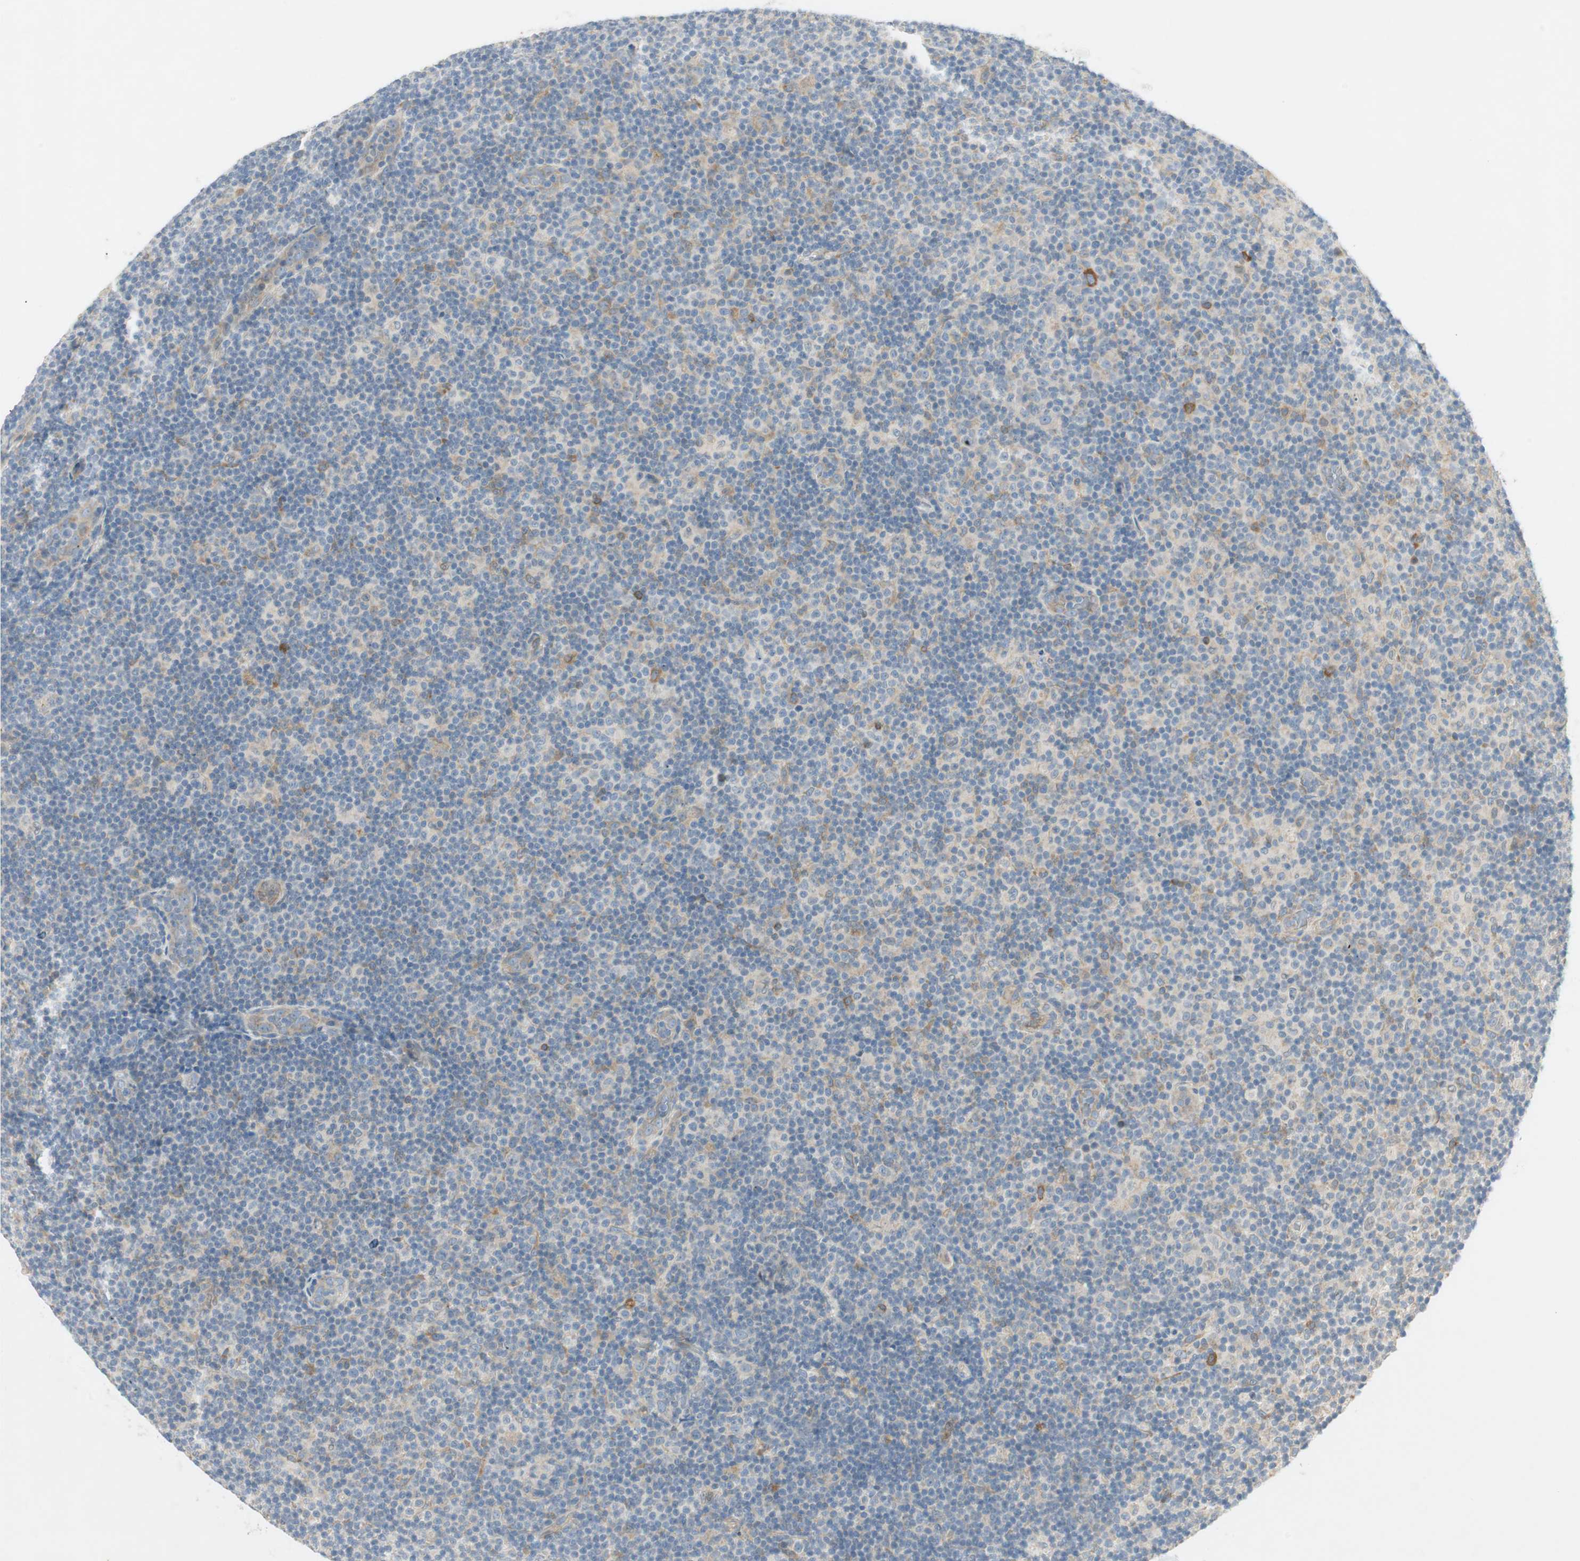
{"staining": {"intensity": "weak", "quantity": "<25%", "location": "cytoplasmic/membranous"}, "tissue": "lymphoma", "cell_type": "Tumor cells", "image_type": "cancer", "snomed": [{"axis": "morphology", "description": "Malignant lymphoma, non-Hodgkin's type, Low grade"}, {"axis": "topography", "description": "Lymph node"}], "caption": "Immunohistochemical staining of human lymphoma shows no significant expression in tumor cells.", "gene": "STON1-GTF2A1L", "patient": {"sex": "male", "age": 83}}